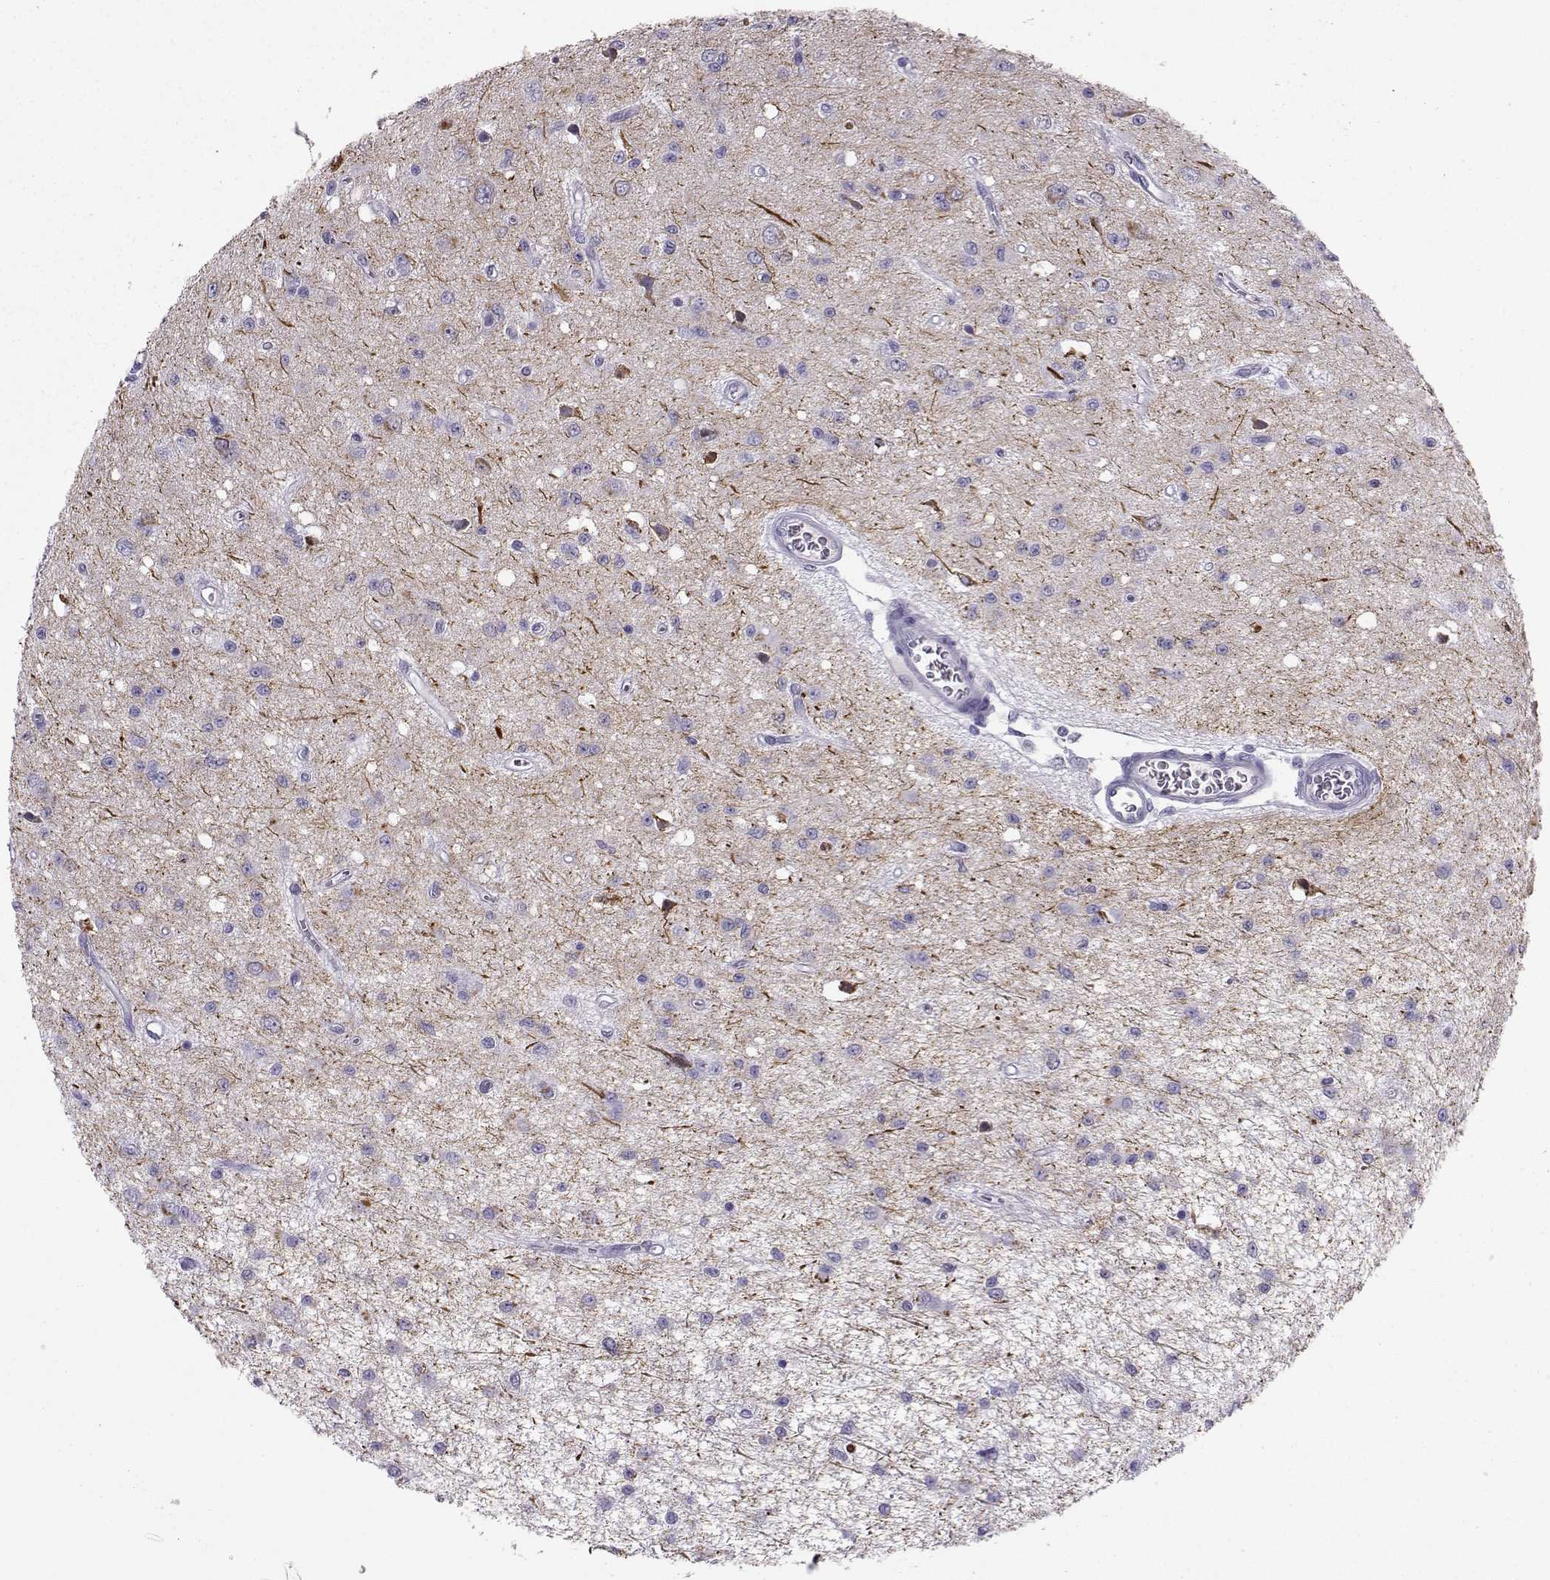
{"staining": {"intensity": "negative", "quantity": "none", "location": "none"}, "tissue": "glioma", "cell_type": "Tumor cells", "image_type": "cancer", "snomed": [{"axis": "morphology", "description": "Glioma, malignant, Low grade"}, {"axis": "topography", "description": "Brain"}], "caption": "A micrograph of human malignant low-grade glioma is negative for staining in tumor cells.", "gene": "NEFL", "patient": {"sex": "female", "age": 45}}